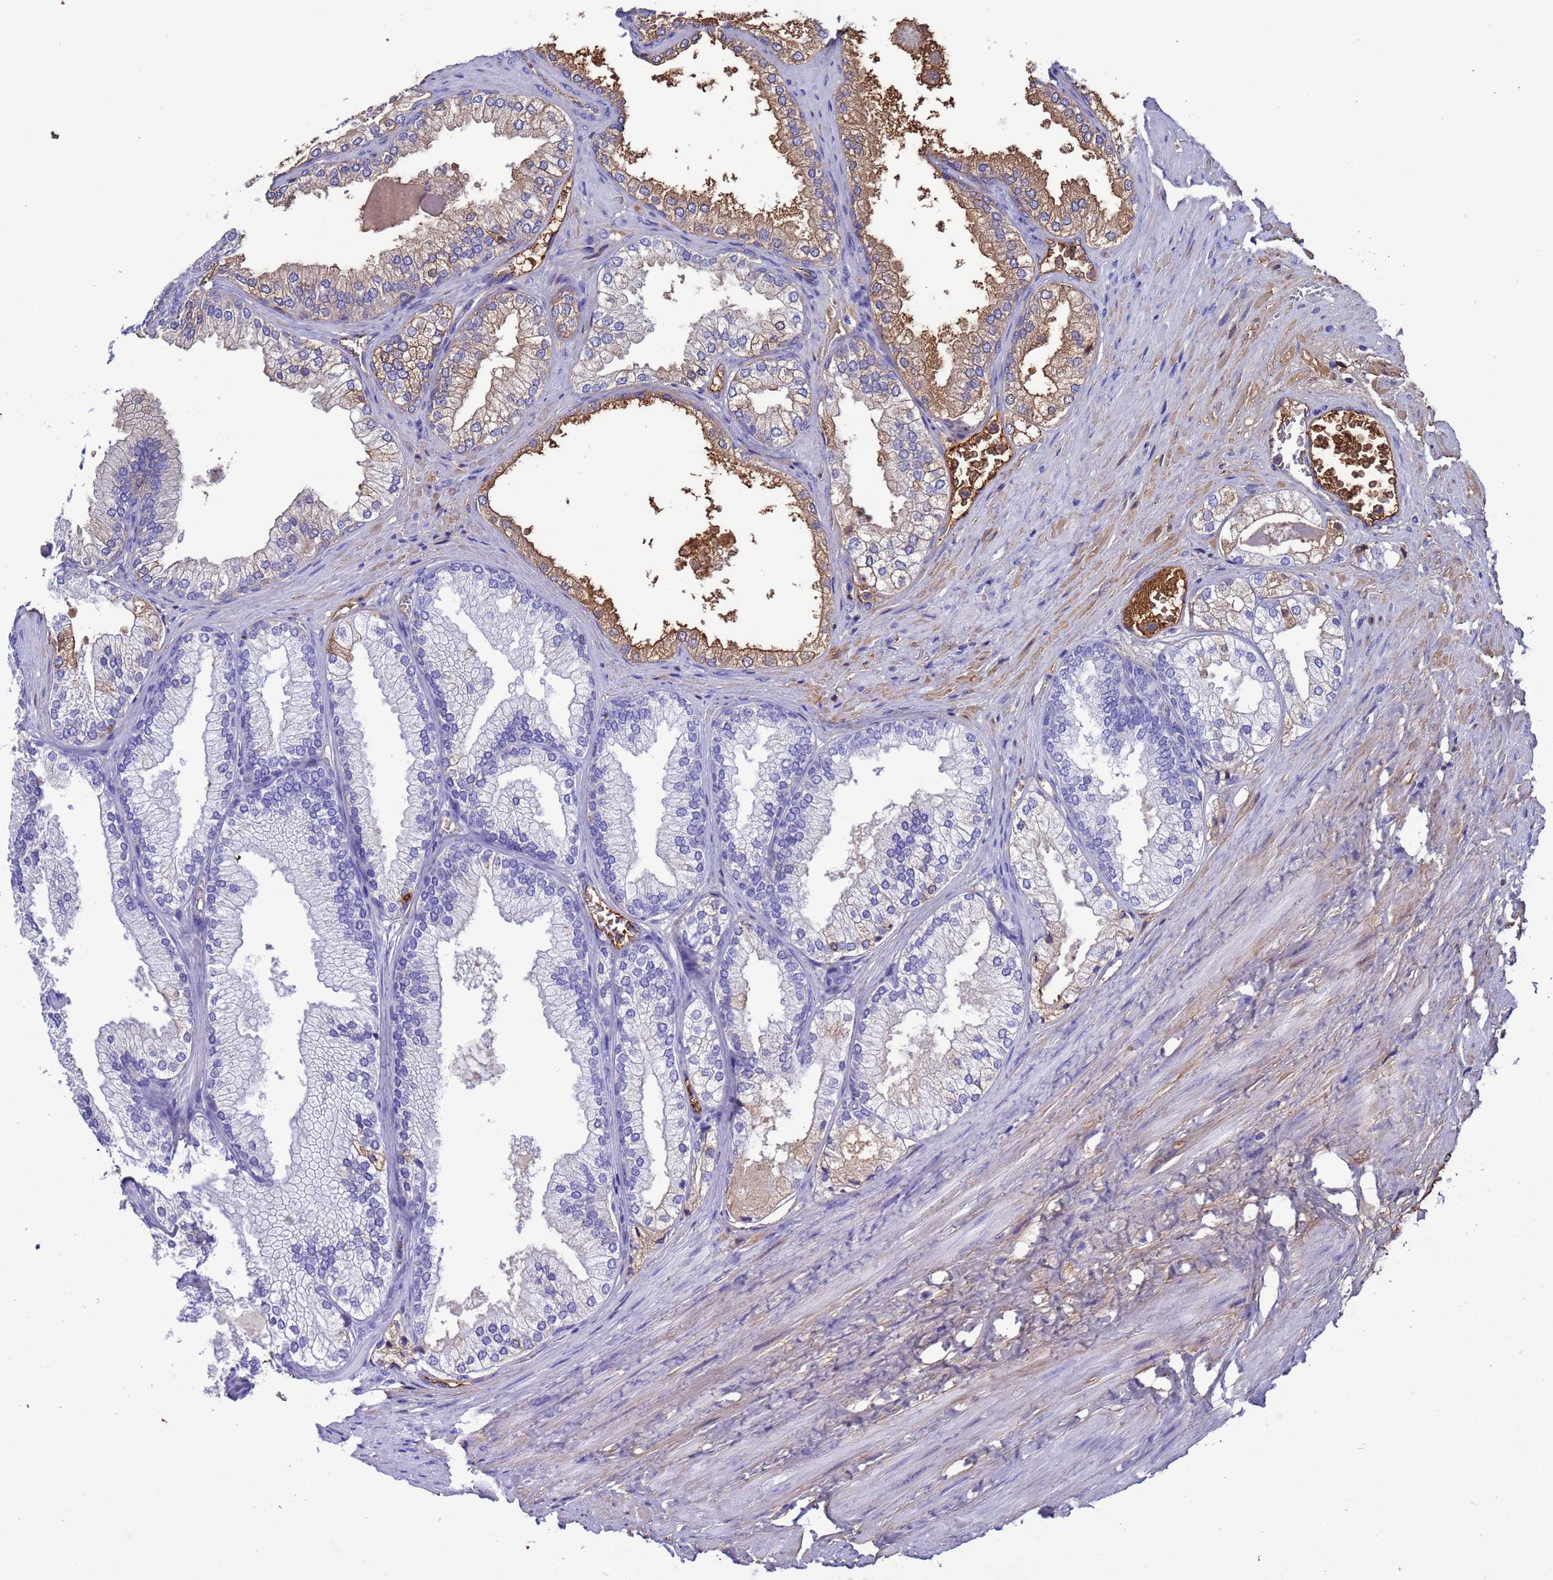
{"staining": {"intensity": "moderate", "quantity": "25%-75%", "location": "cytoplasmic/membranous,nuclear"}, "tissue": "prostate", "cell_type": "Glandular cells", "image_type": "normal", "snomed": [{"axis": "morphology", "description": "Normal tissue, NOS"}, {"axis": "topography", "description": "Prostate"}], "caption": "Immunohistochemical staining of benign human prostate displays 25%-75% levels of moderate cytoplasmic/membranous,nuclear protein staining in approximately 25%-75% of glandular cells. Nuclei are stained in blue.", "gene": "H1", "patient": {"sex": "male", "age": 76}}